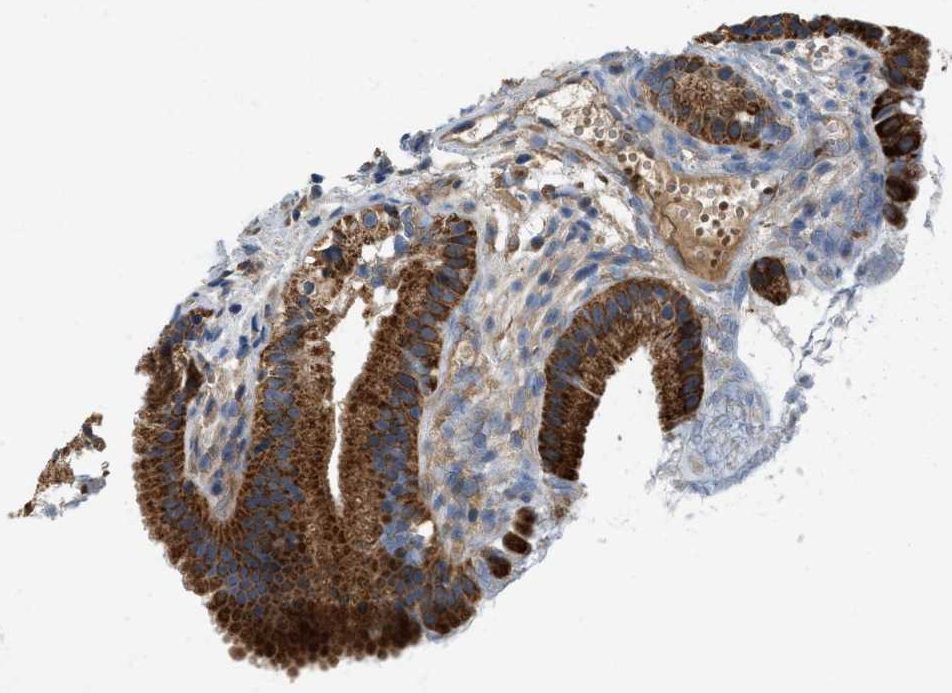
{"staining": {"intensity": "strong", "quantity": ">75%", "location": "cytoplasmic/membranous"}, "tissue": "gallbladder", "cell_type": "Glandular cells", "image_type": "normal", "snomed": [{"axis": "morphology", "description": "Normal tissue, NOS"}, {"axis": "topography", "description": "Gallbladder"}], "caption": "The micrograph demonstrates immunohistochemical staining of unremarkable gallbladder. There is strong cytoplasmic/membranous expression is appreciated in approximately >75% of glandular cells. Immunohistochemistry (ihc) stains the protein in brown and the nuclei are stained blue.", "gene": "KCNK1", "patient": {"sex": "female", "age": 26}}